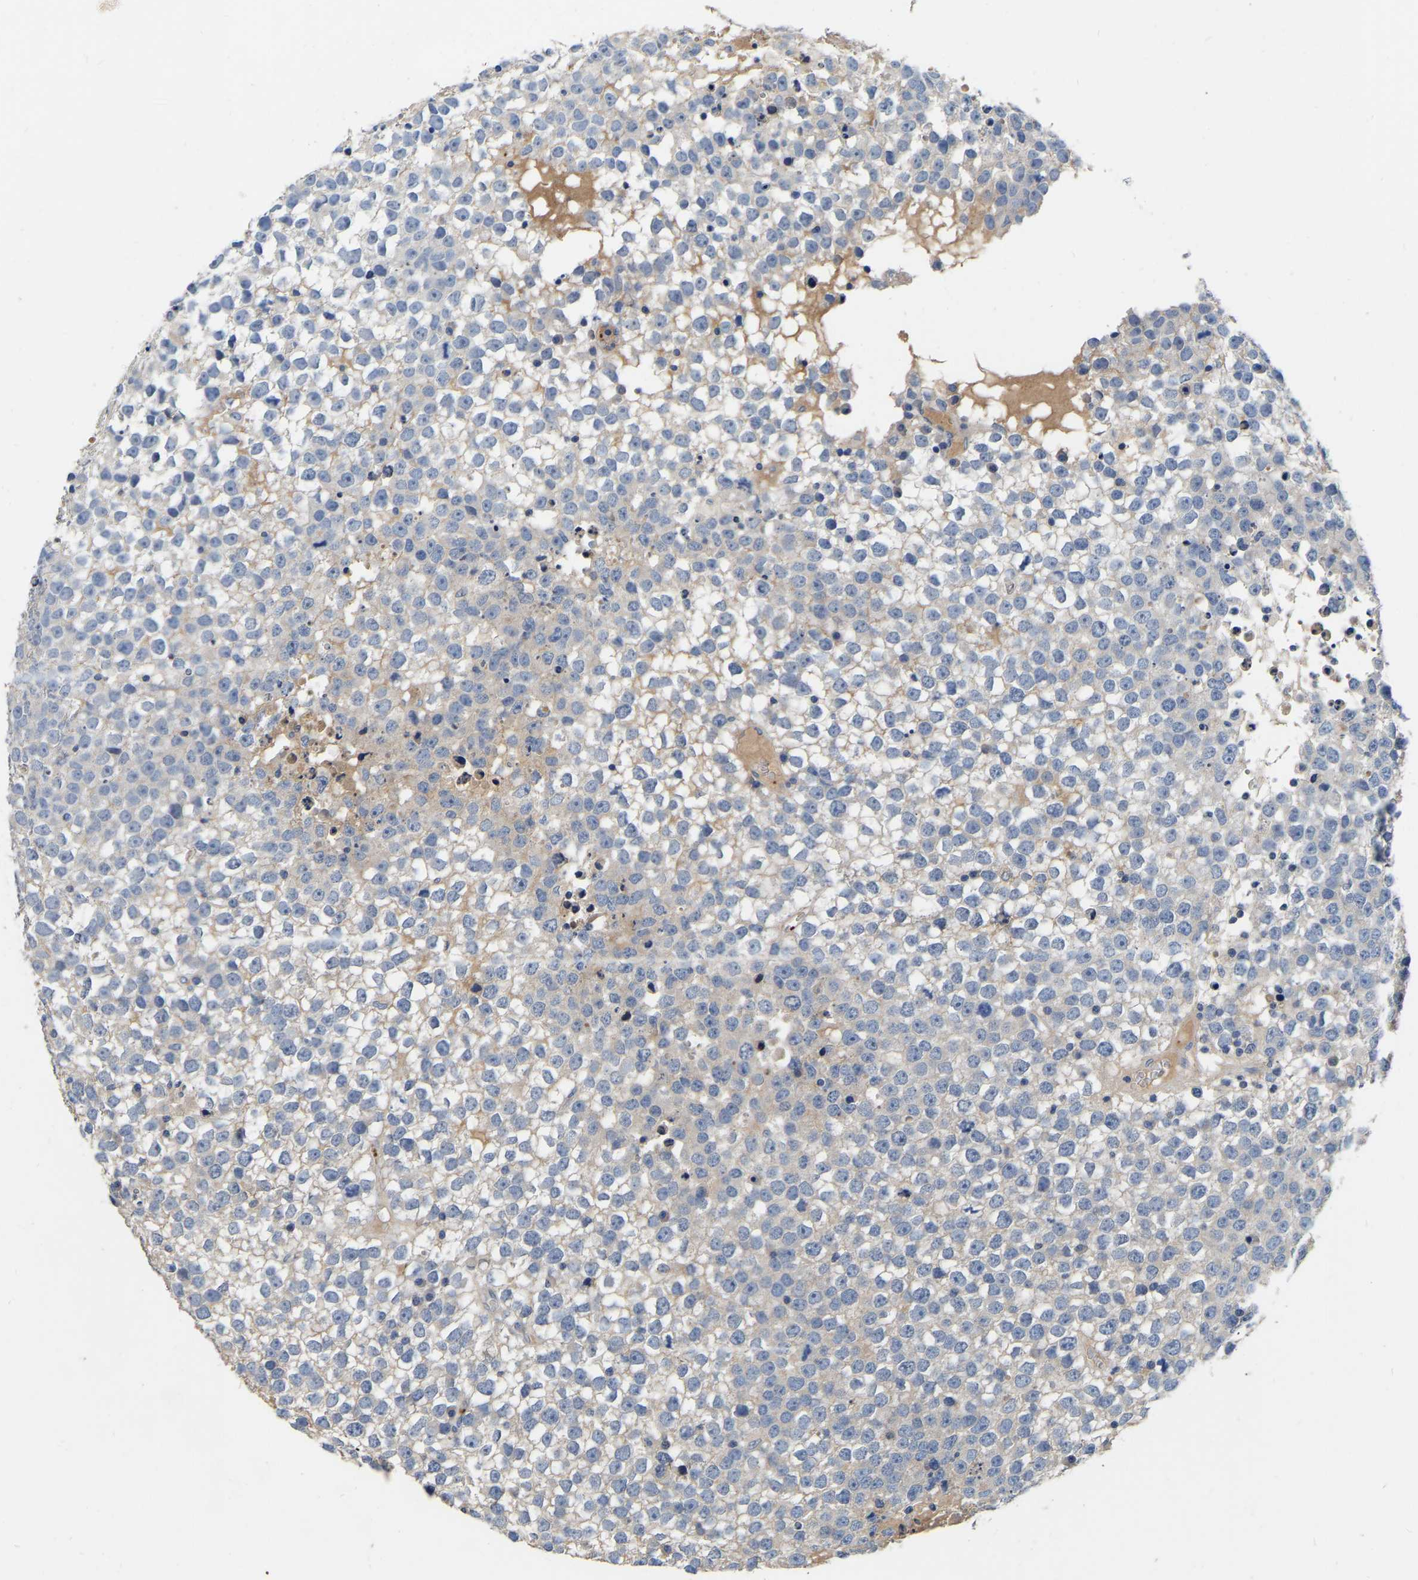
{"staining": {"intensity": "negative", "quantity": "none", "location": "none"}, "tissue": "testis cancer", "cell_type": "Tumor cells", "image_type": "cancer", "snomed": [{"axis": "morphology", "description": "Seminoma, NOS"}, {"axis": "topography", "description": "Testis"}], "caption": "There is no significant expression in tumor cells of seminoma (testis).", "gene": "RAB27B", "patient": {"sex": "male", "age": 65}}